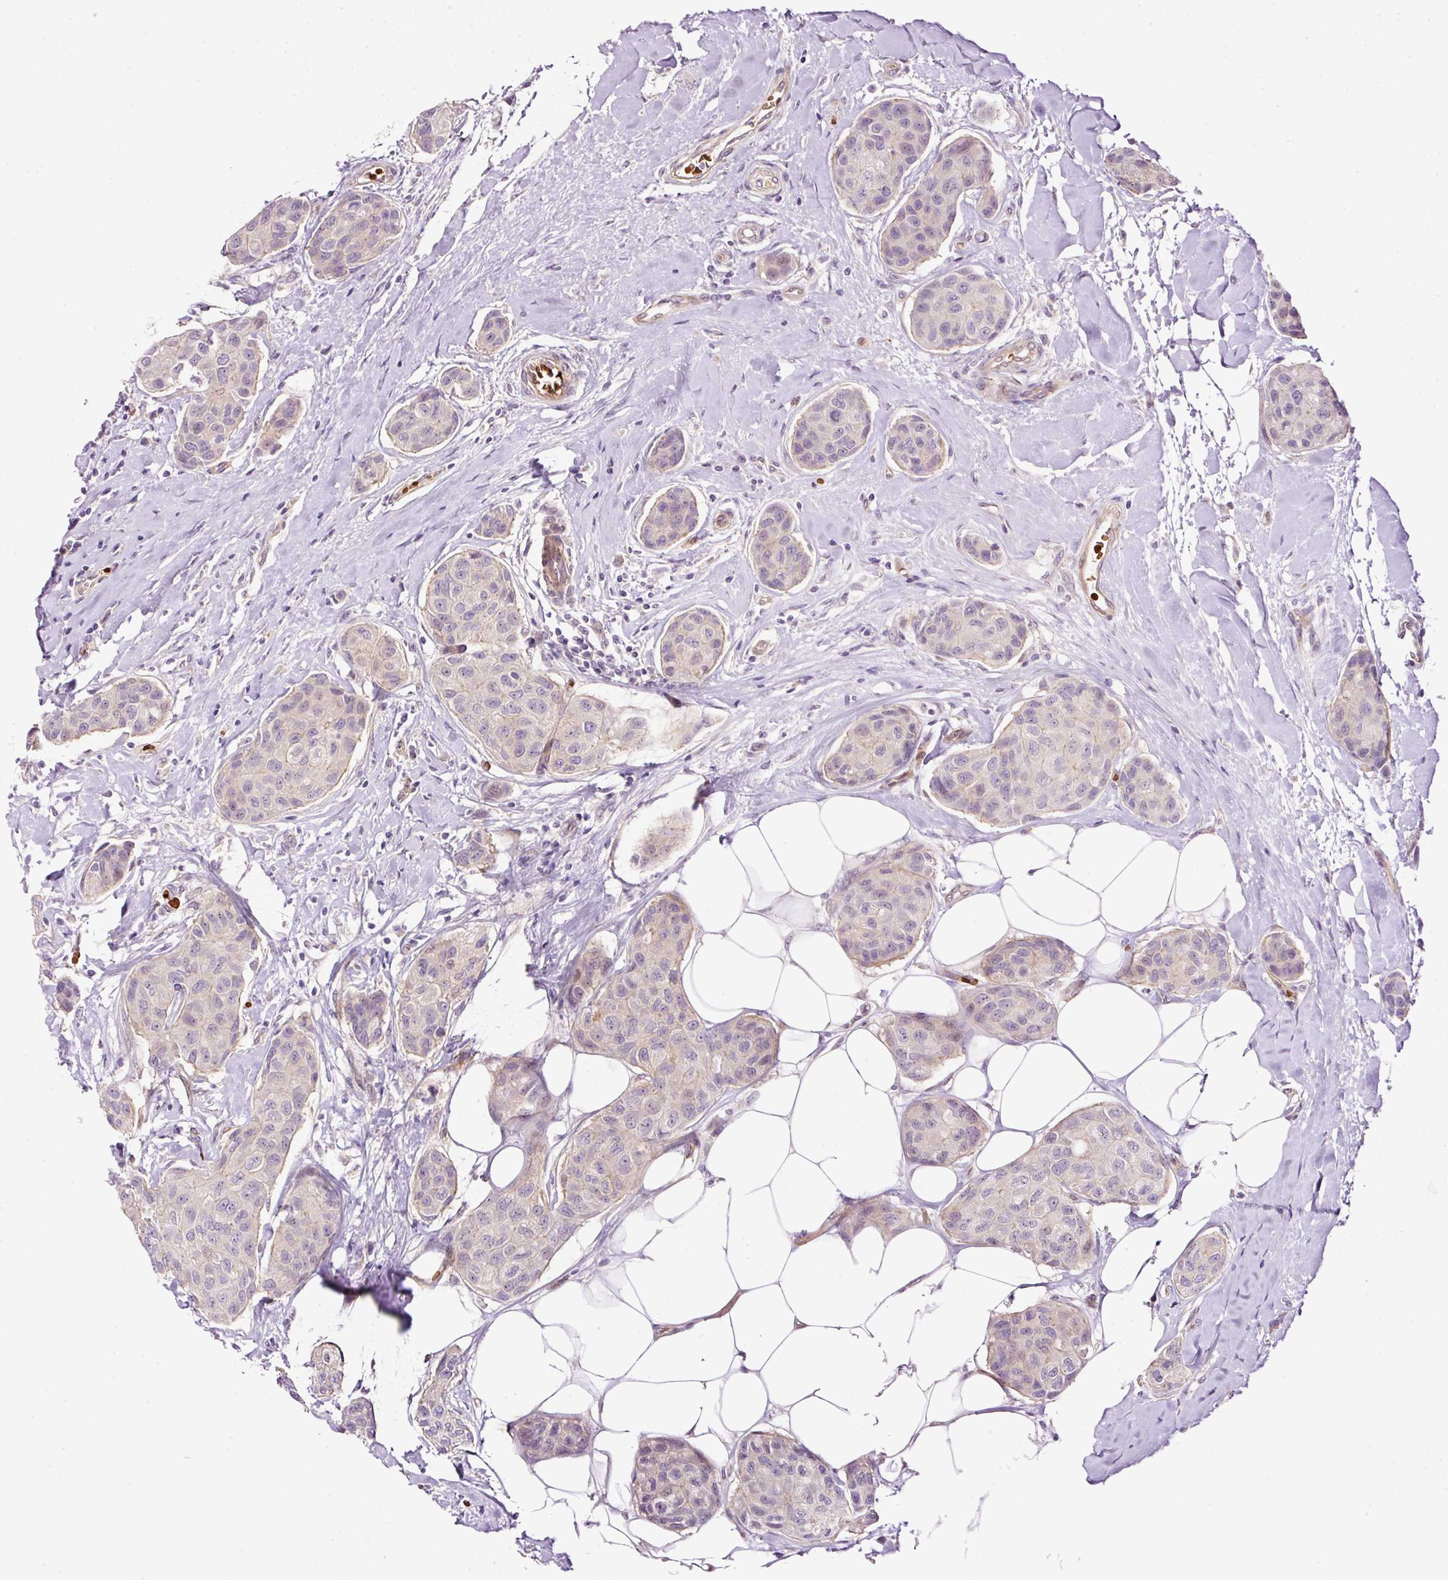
{"staining": {"intensity": "negative", "quantity": "none", "location": "none"}, "tissue": "breast cancer", "cell_type": "Tumor cells", "image_type": "cancer", "snomed": [{"axis": "morphology", "description": "Duct carcinoma"}, {"axis": "topography", "description": "Breast"}, {"axis": "topography", "description": "Lymph node"}], "caption": "Tumor cells show no significant protein expression in breast invasive ductal carcinoma.", "gene": "USHBP1", "patient": {"sex": "female", "age": 80}}